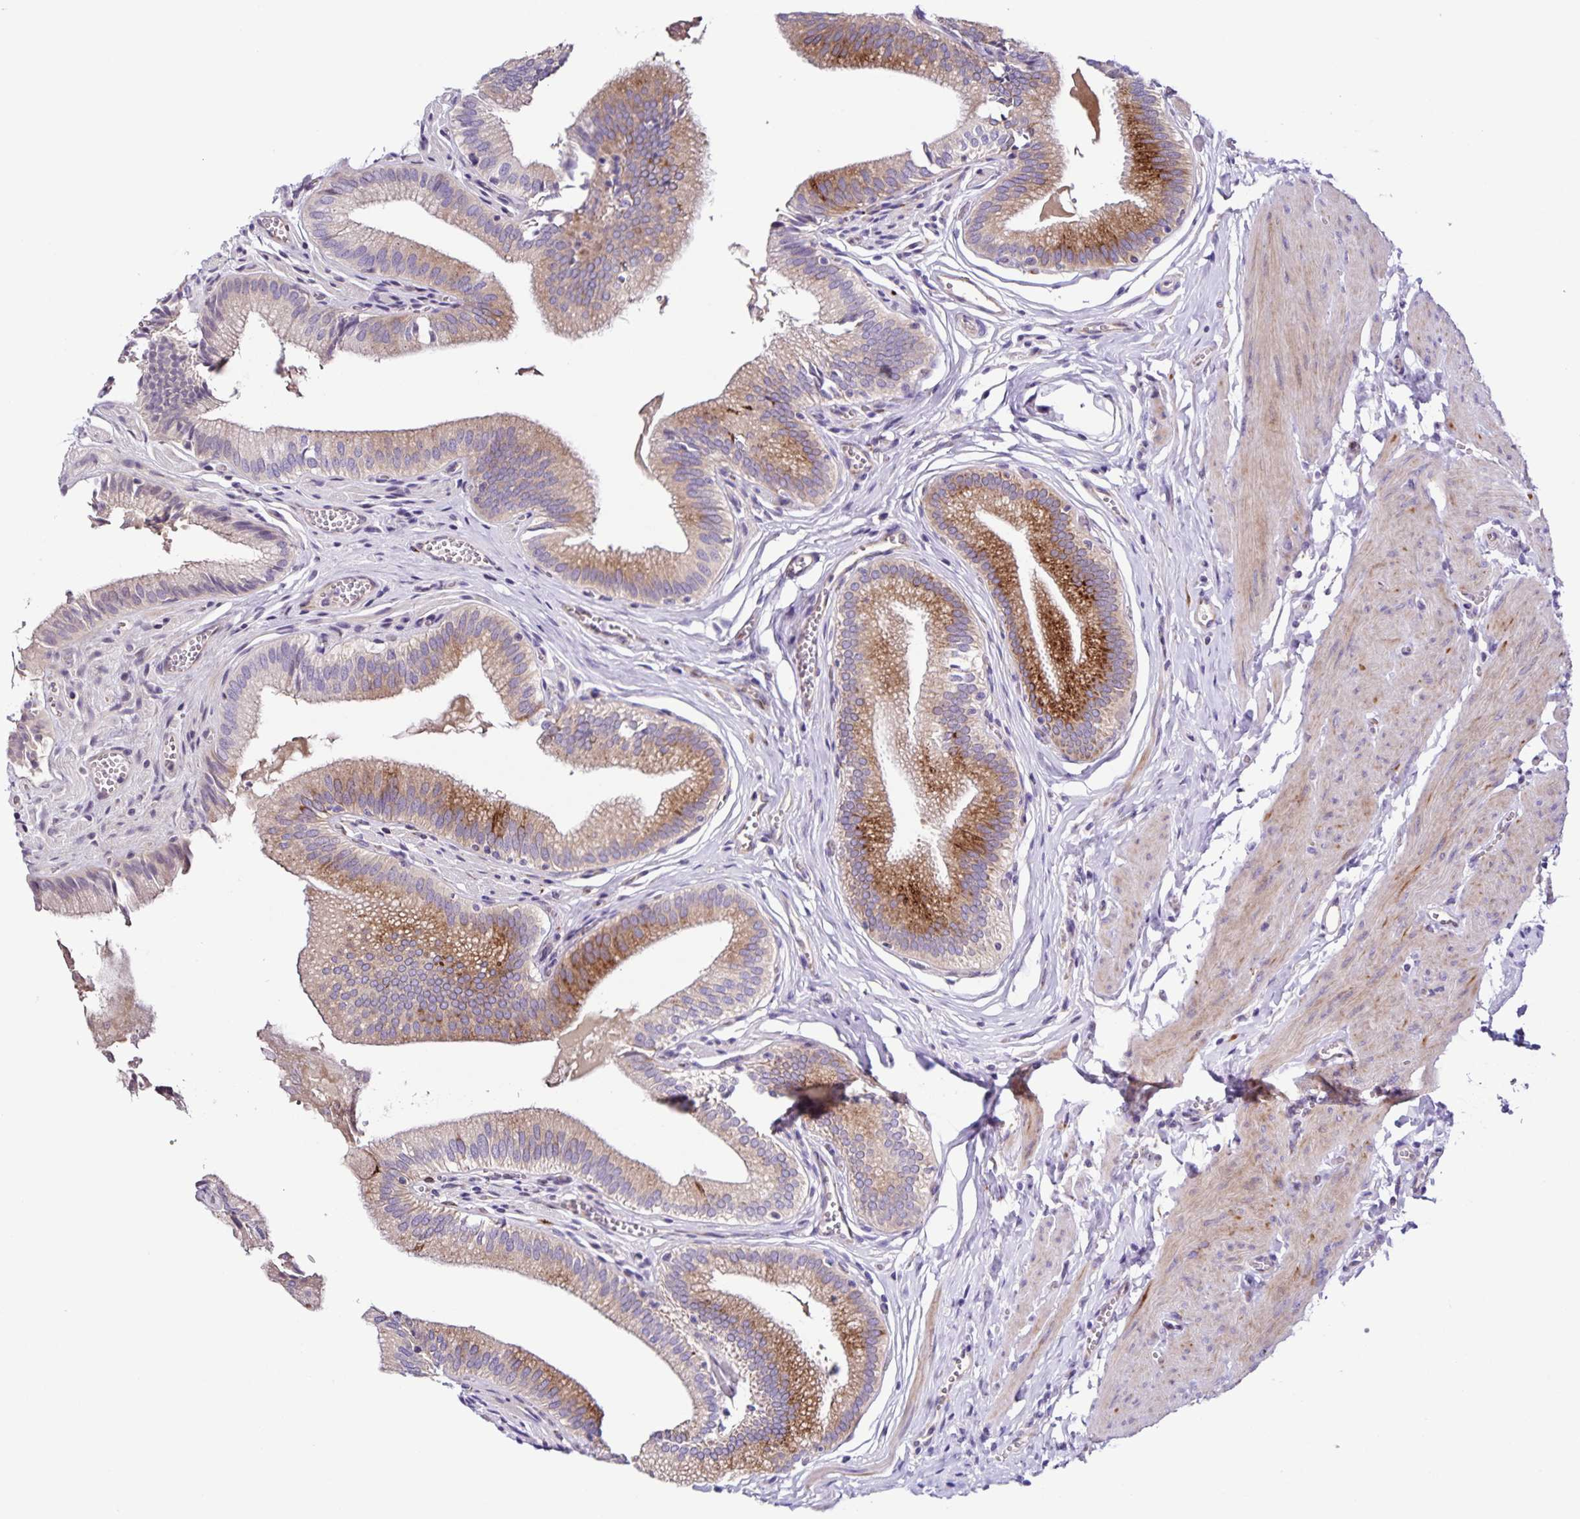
{"staining": {"intensity": "moderate", "quantity": ">75%", "location": "cytoplasmic/membranous"}, "tissue": "gallbladder", "cell_type": "Glandular cells", "image_type": "normal", "snomed": [{"axis": "morphology", "description": "Normal tissue, NOS"}, {"axis": "topography", "description": "Gallbladder"}, {"axis": "topography", "description": "Peripheral nerve tissue"}], "caption": "Immunohistochemistry (IHC) image of normal gallbladder stained for a protein (brown), which demonstrates medium levels of moderate cytoplasmic/membranous positivity in approximately >75% of glandular cells.", "gene": "OSBPL5", "patient": {"sex": "male", "age": 17}}